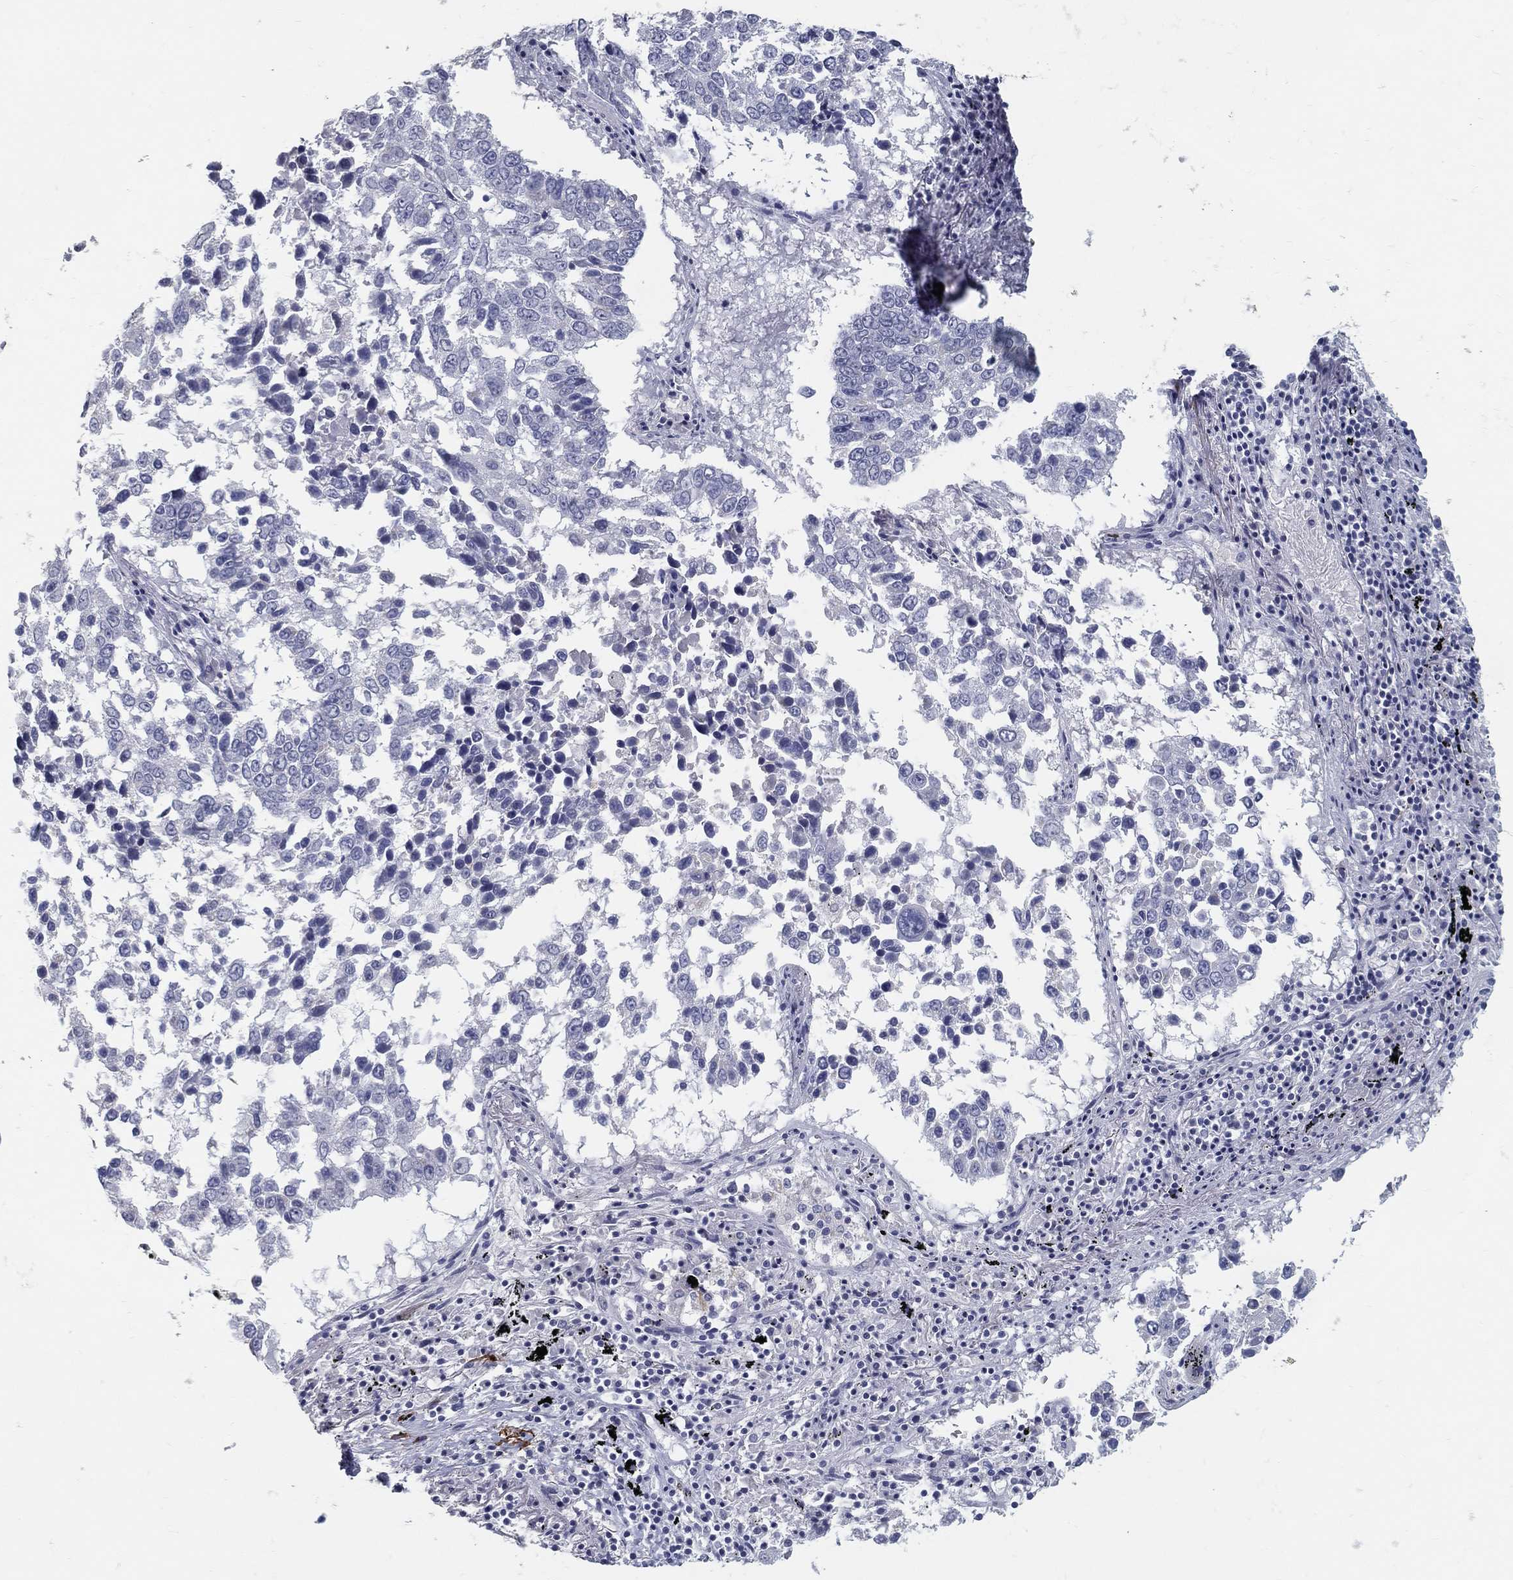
{"staining": {"intensity": "negative", "quantity": "none", "location": "none"}, "tissue": "lung cancer", "cell_type": "Tumor cells", "image_type": "cancer", "snomed": [{"axis": "morphology", "description": "Squamous cell carcinoma, NOS"}, {"axis": "topography", "description": "Lung"}], "caption": "A high-resolution photomicrograph shows IHC staining of lung squamous cell carcinoma, which exhibits no significant expression in tumor cells. (Brightfield microscopy of DAB (3,3'-diaminobenzidine) immunohistochemistry (IHC) at high magnification).", "gene": "ACE2", "patient": {"sex": "male", "age": 82}}